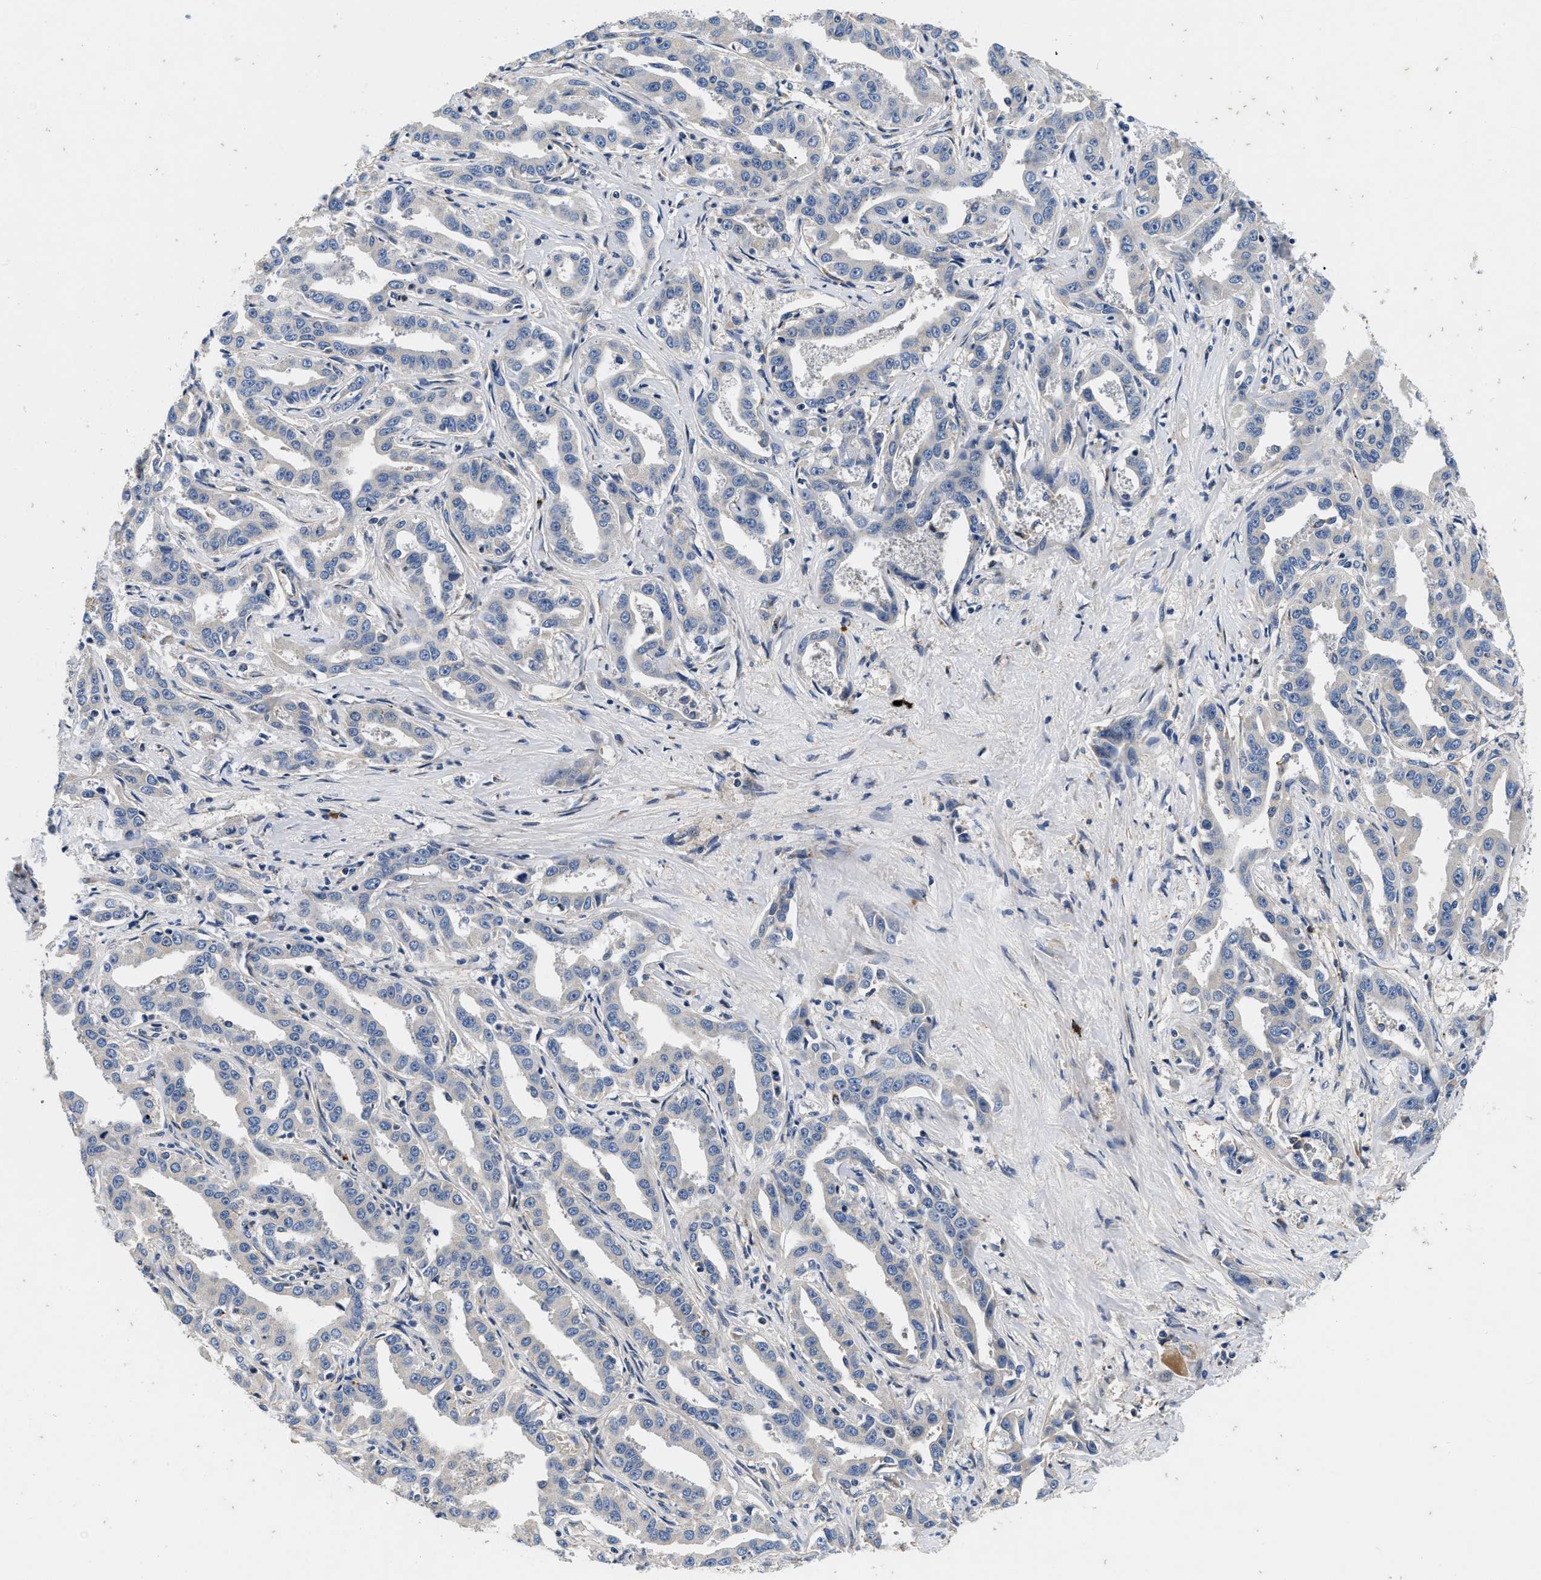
{"staining": {"intensity": "negative", "quantity": "none", "location": "none"}, "tissue": "liver cancer", "cell_type": "Tumor cells", "image_type": "cancer", "snomed": [{"axis": "morphology", "description": "Cholangiocarcinoma"}, {"axis": "topography", "description": "Liver"}], "caption": "Immunohistochemistry (IHC) micrograph of cholangiocarcinoma (liver) stained for a protein (brown), which exhibits no expression in tumor cells. The staining is performed using DAB (3,3'-diaminobenzidine) brown chromogen with nuclei counter-stained in using hematoxylin.", "gene": "NME6", "patient": {"sex": "male", "age": 59}}